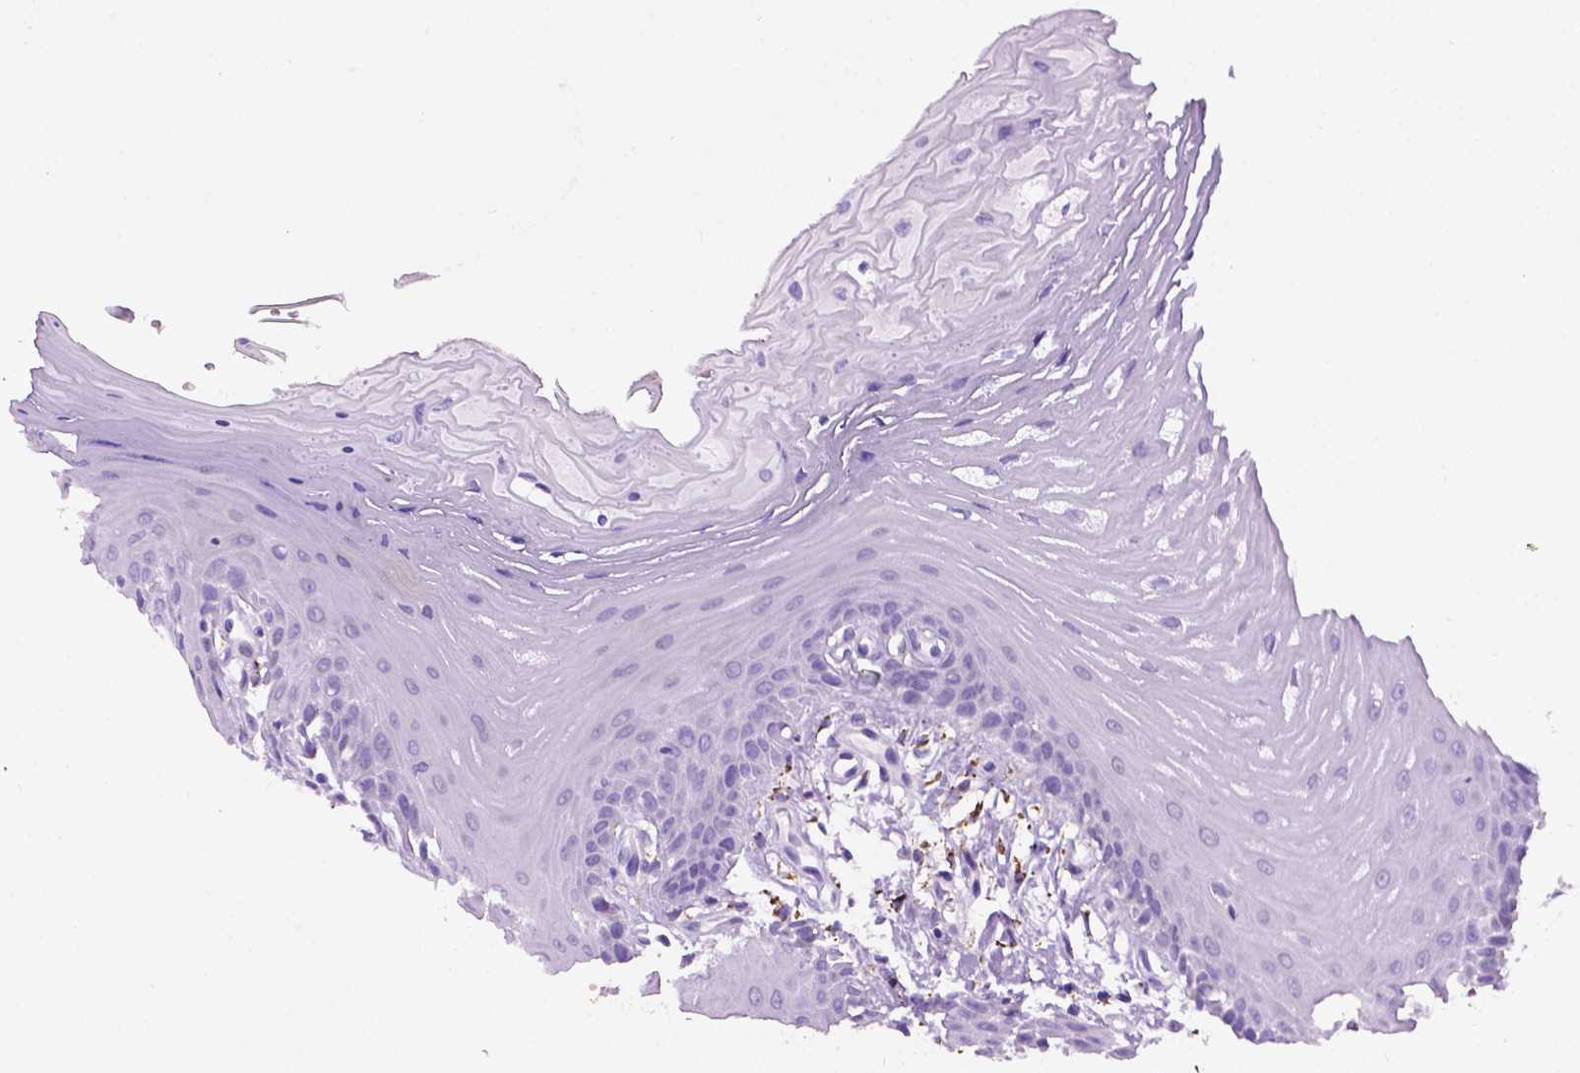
{"staining": {"intensity": "negative", "quantity": "none", "location": "none"}, "tissue": "oral mucosa", "cell_type": "Squamous epithelial cells", "image_type": "normal", "snomed": [{"axis": "morphology", "description": "Normal tissue, NOS"}, {"axis": "morphology", "description": "Normal morphology"}, {"axis": "topography", "description": "Oral tissue"}], "caption": "This is an immunohistochemistry (IHC) image of normal human oral mucosa. There is no expression in squamous epithelial cells.", "gene": "TMEM132E", "patient": {"sex": "female", "age": 76}}